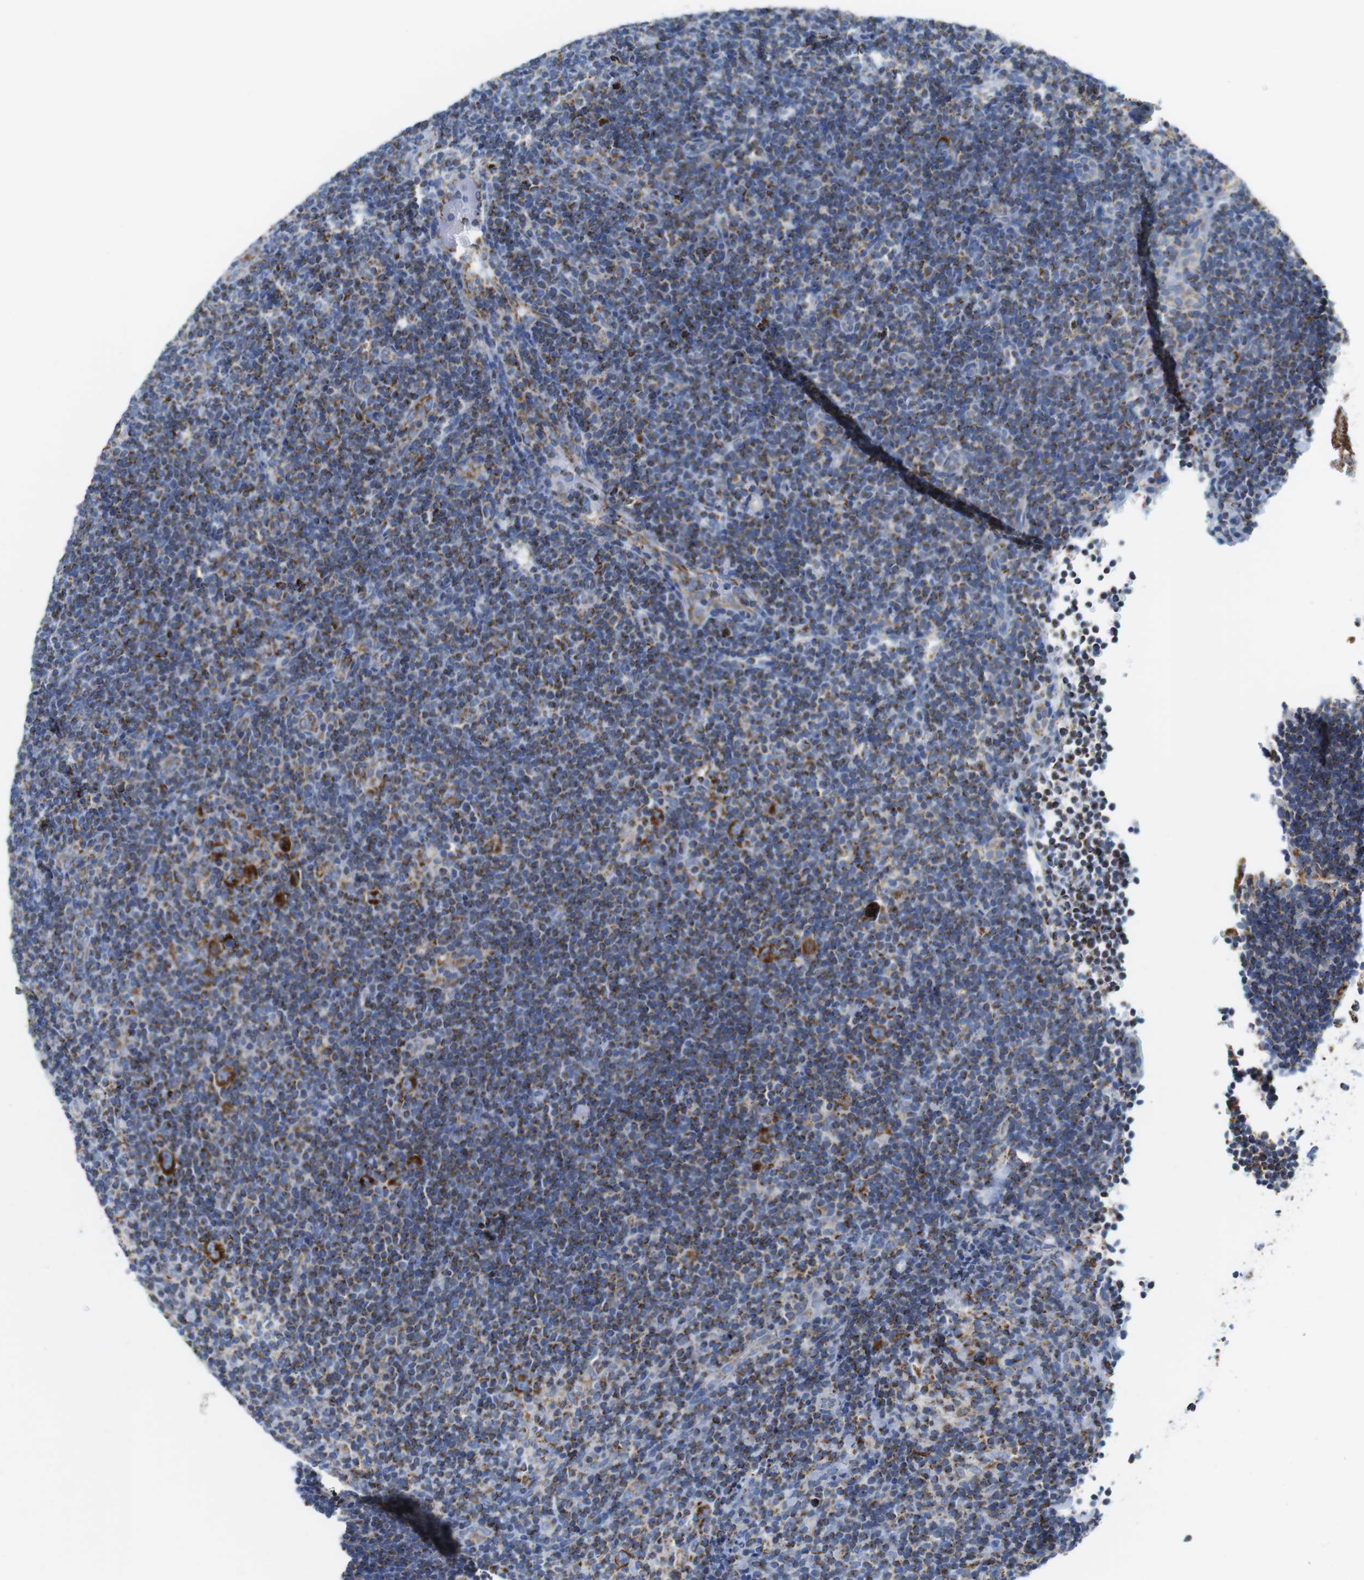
{"staining": {"intensity": "strong", "quantity": ">75%", "location": "cytoplasmic/membranous"}, "tissue": "lymphoma", "cell_type": "Tumor cells", "image_type": "cancer", "snomed": [{"axis": "morphology", "description": "Hodgkin's disease, NOS"}, {"axis": "topography", "description": "Lymph node"}], "caption": "DAB immunohistochemical staining of Hodgkin's disease shows strong cytoplasmic/membranous protein expression in approximately >75% of tumor cells. (Stains: DAB in brown, nuclei in blue, Microscopy: brightfield microscopy at high magnification).", "gene": "ATP5PO", "patient": {"sex": "female", "age": 57}}